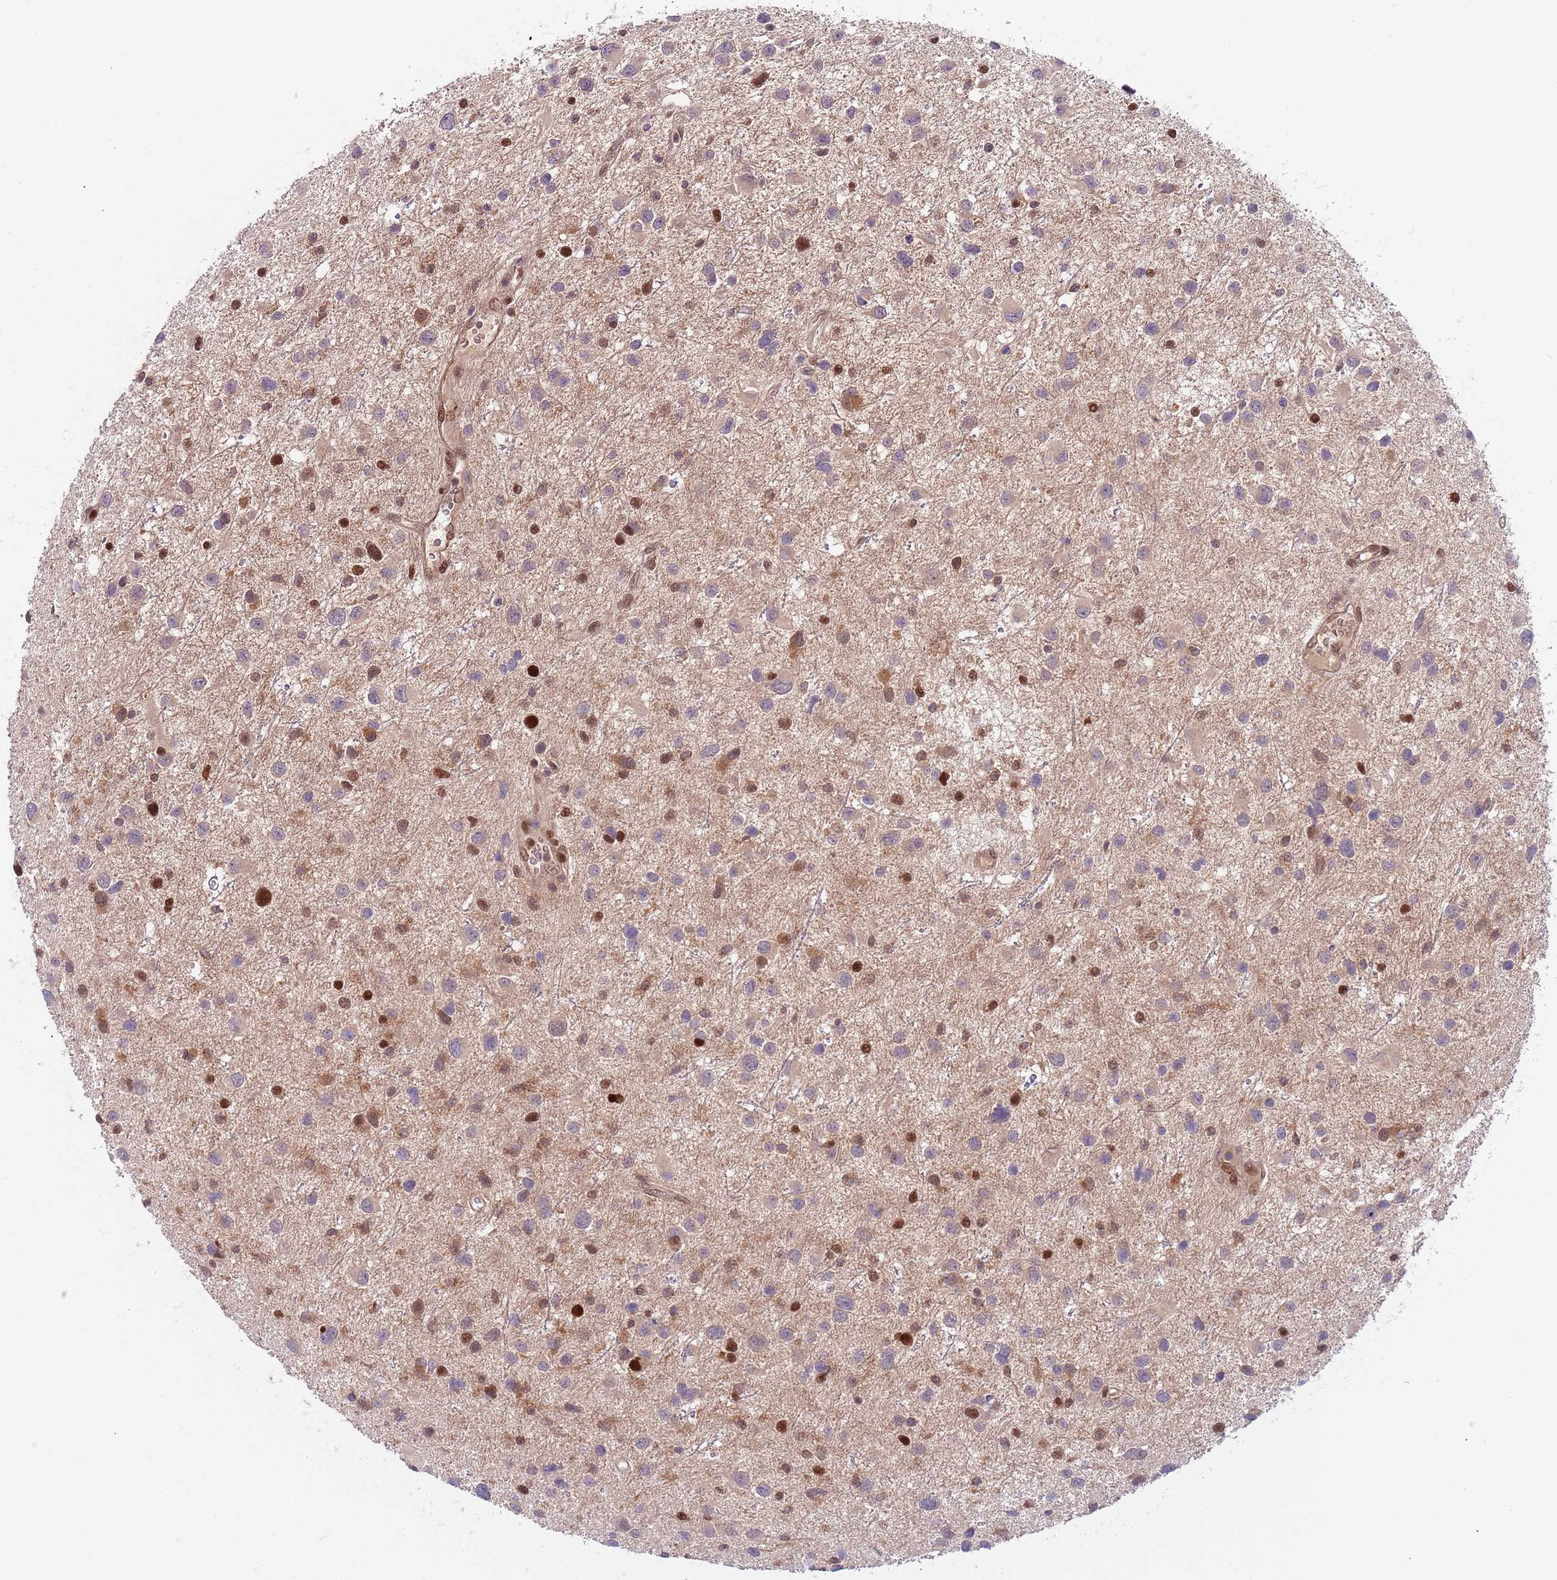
{"staining": {"intensity": "strong", "quantity": "<25%", "location": "nuclear"}, "tissue": "glioma", "cell_type": "Tumor cells", "image_type": "cancer", "snomed": [{"axis": "morphology", "description": "Glioma, malignant, Low grade"}, {"axis": "topography", "description": "Brain"}], "caption": "A micrograph of human malignant glioma (low-grade) stained for a protein reveals strong nuclear brown staining in tumor cells.", "gene": "RMND5B", "patient": {"sex": "female", "age": 32}}